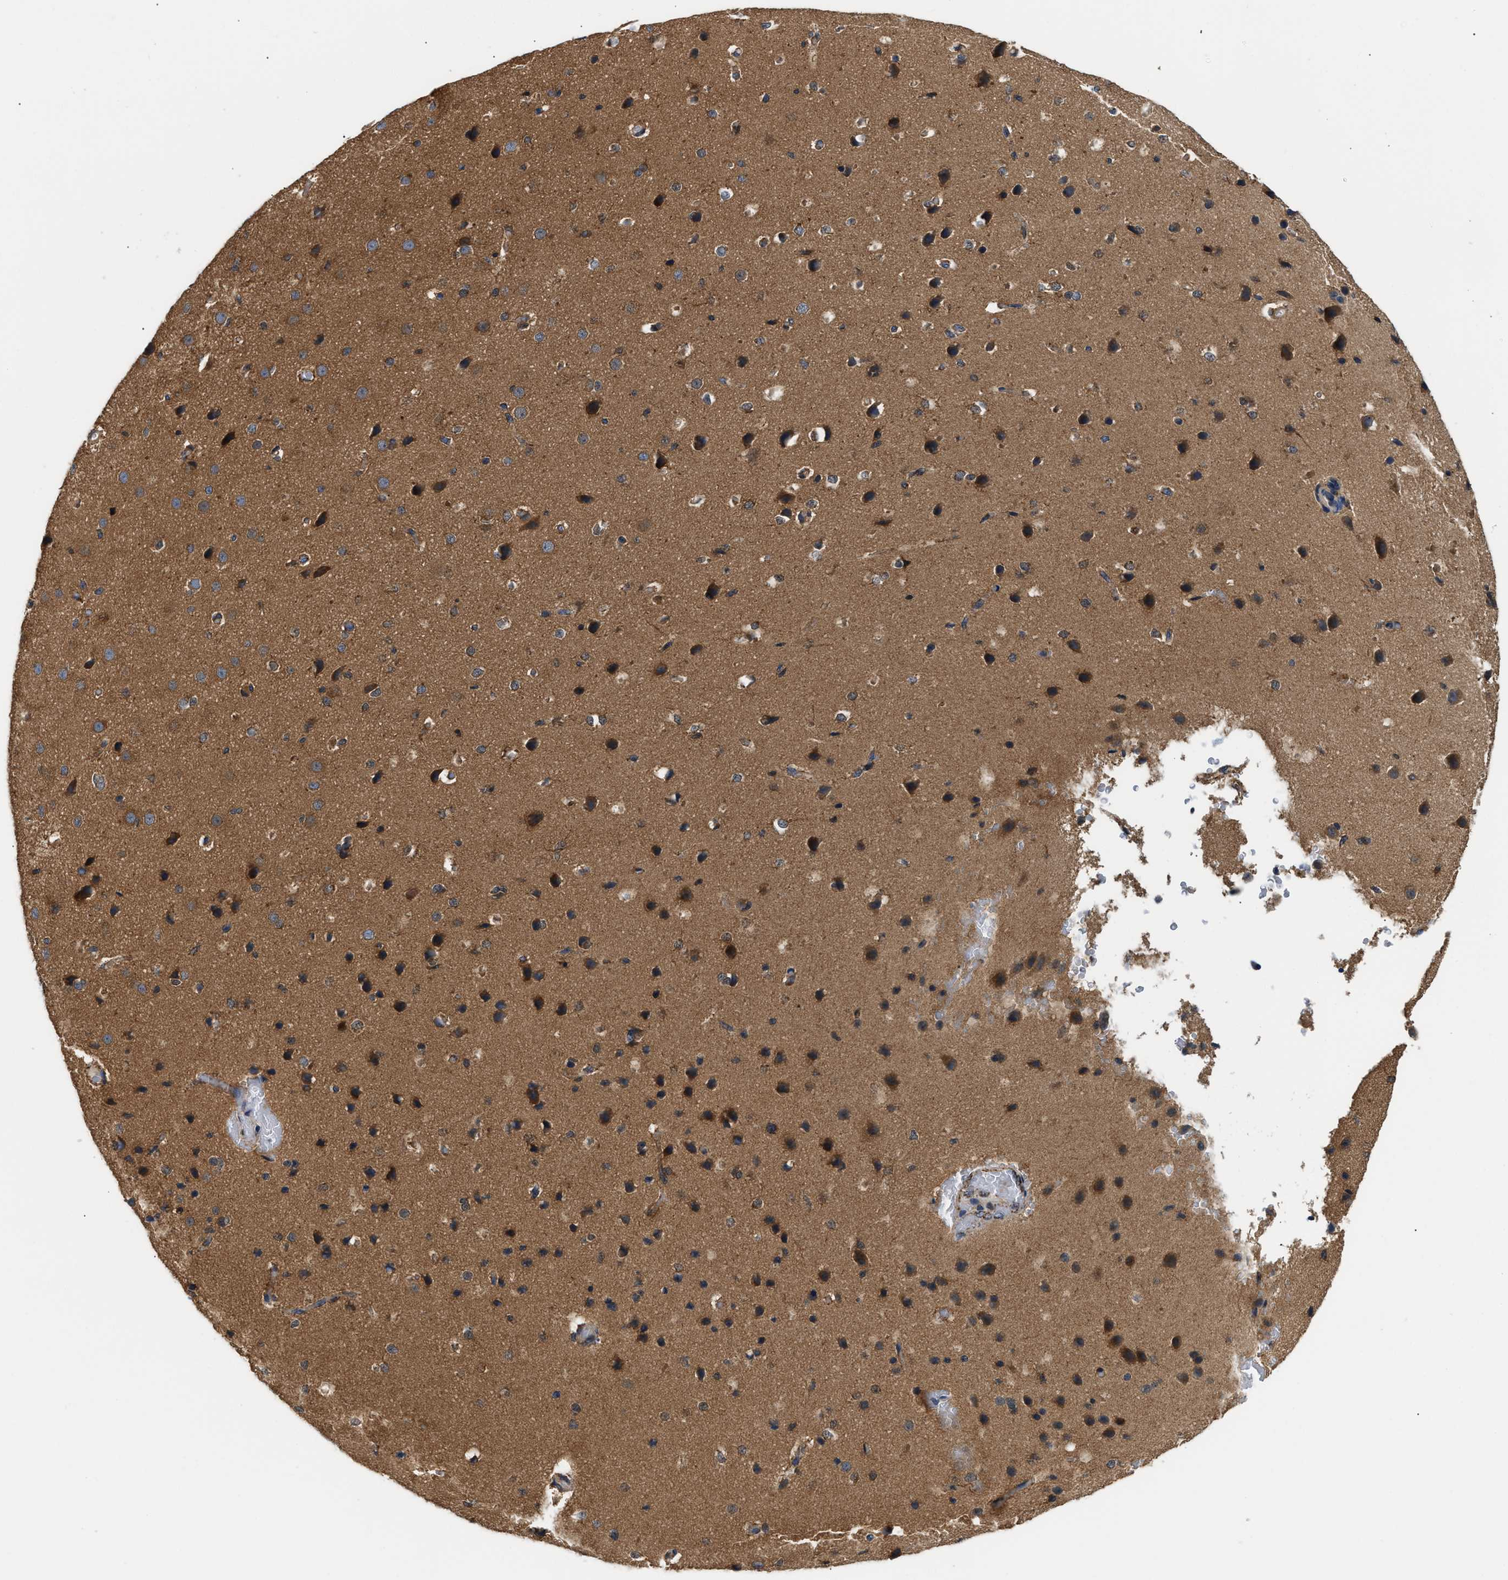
{"staining": {"intensity": "weak", "quantity": "<25%", "location": "cytoplasmic/membranous"}, "tissue": "cerebral cortex", "cell_type": "Endothelial cells", "image_type": "normal", "snomed": [{"axis": "morphology", "description": "Normal tissue, NOS"}, {"axis": "morphology", "description": "Developmental malformation"}, {"axis": "topography", "description": "Cerebral cortex"}], "caption": "Endothelial cells show no significant positivity in normal cerebral cortex. Nuclei are stained in blue.", "gene": "CCM2", "patient": {"sex": "female", "age": 30}}